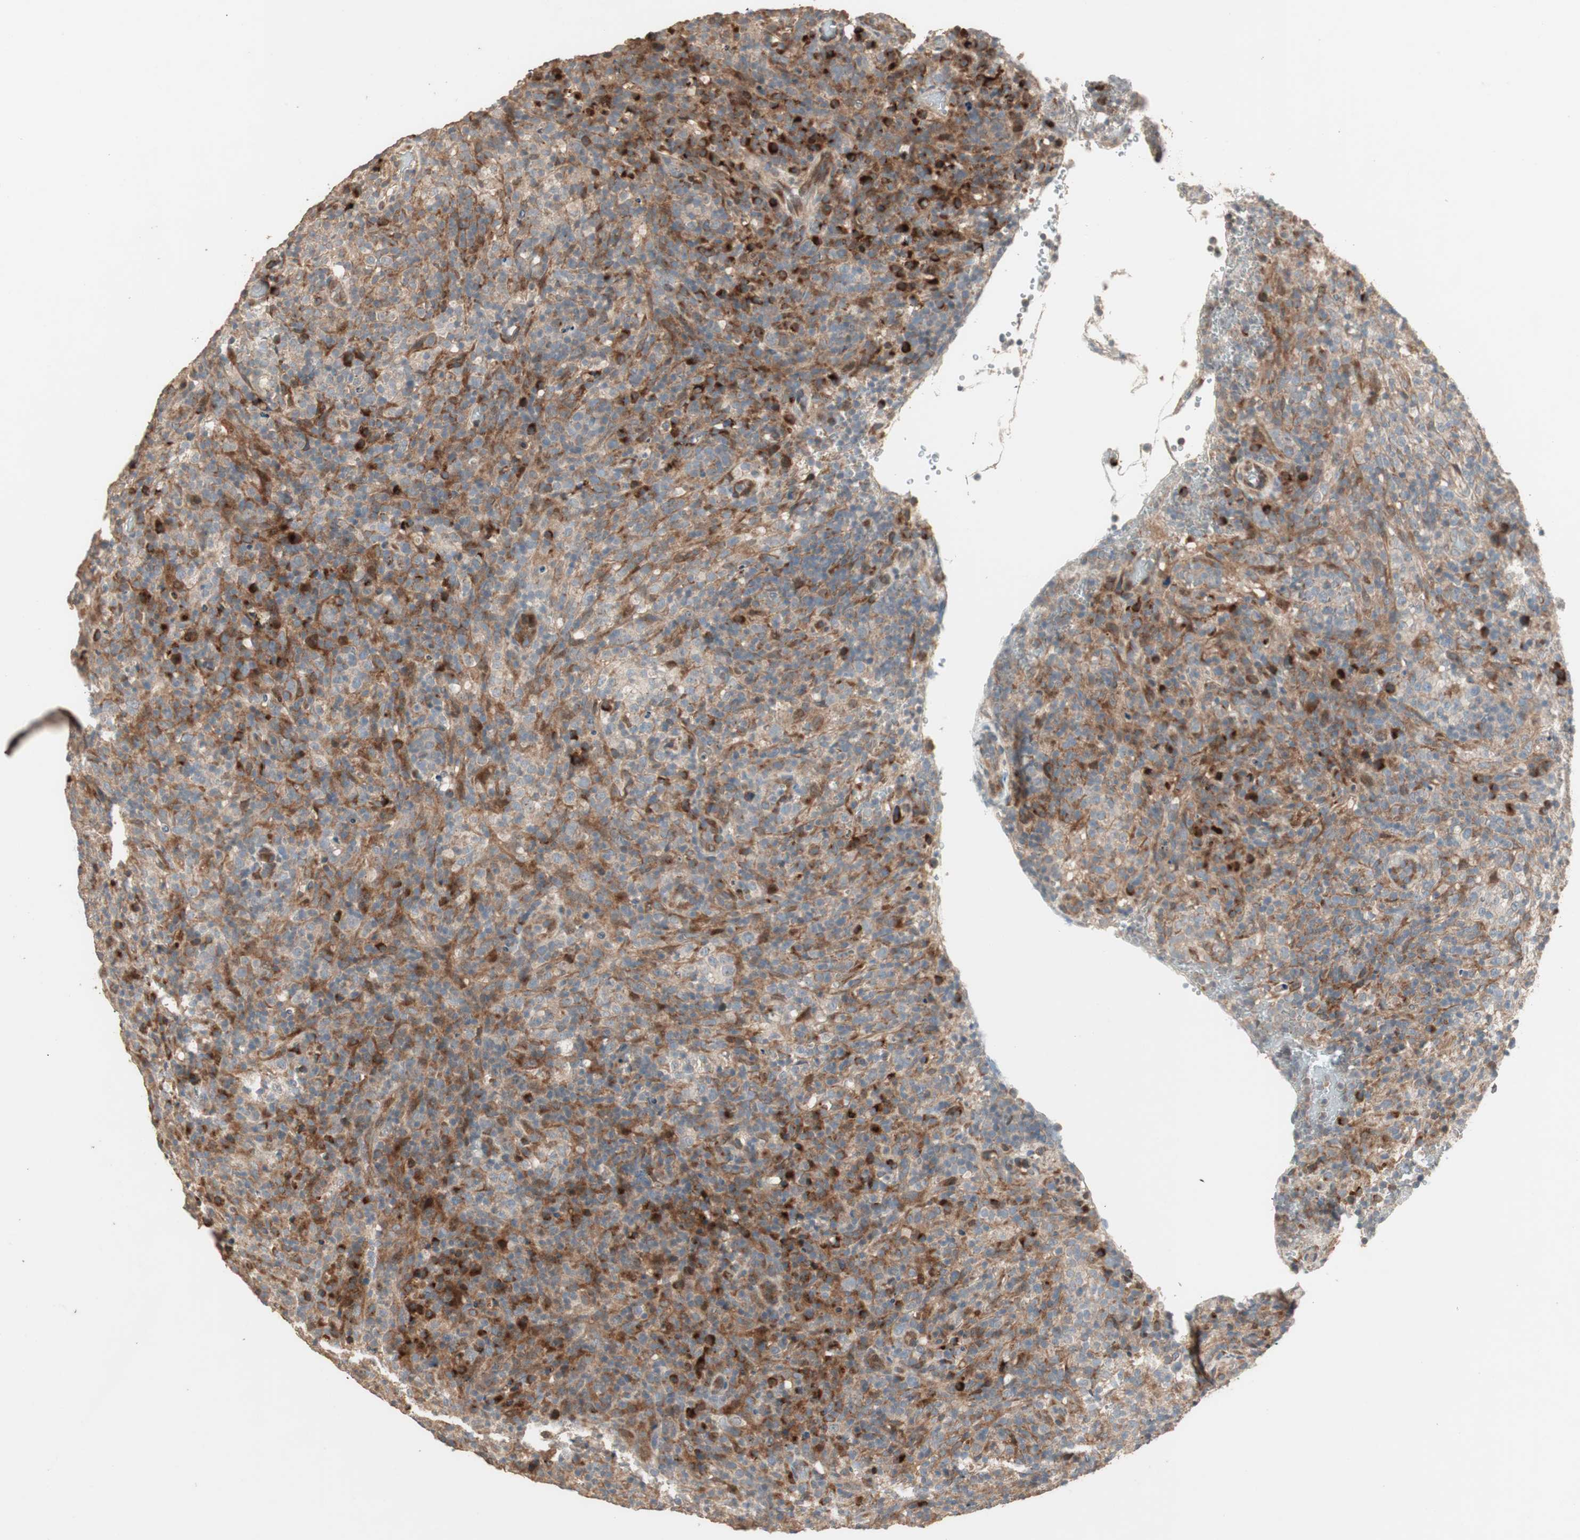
{"staining": {"intensity": "strong", "quantity": ">75%", "location": "cytoplasmic/membranous"}, "tissue": "lymphoma", "cell_type": "Tumor cells", "image_type": "cancer", "snomed": [{"axis": "morphology", "description": "Malignant lymphoma, non-Hodgkin's type, High grade"}, {"axis": "topography", "description": "Lymph node"}], "caption": "Immunohistochemical staining of human high-grade malignant lymphoma, non-Hodgkin's type displays high levels of strong cytoplasmic/membranous protein staining in about >75% of tumor cells.", "gene": "RARRES1", "patient": {"sex": "female", "age": 76}}